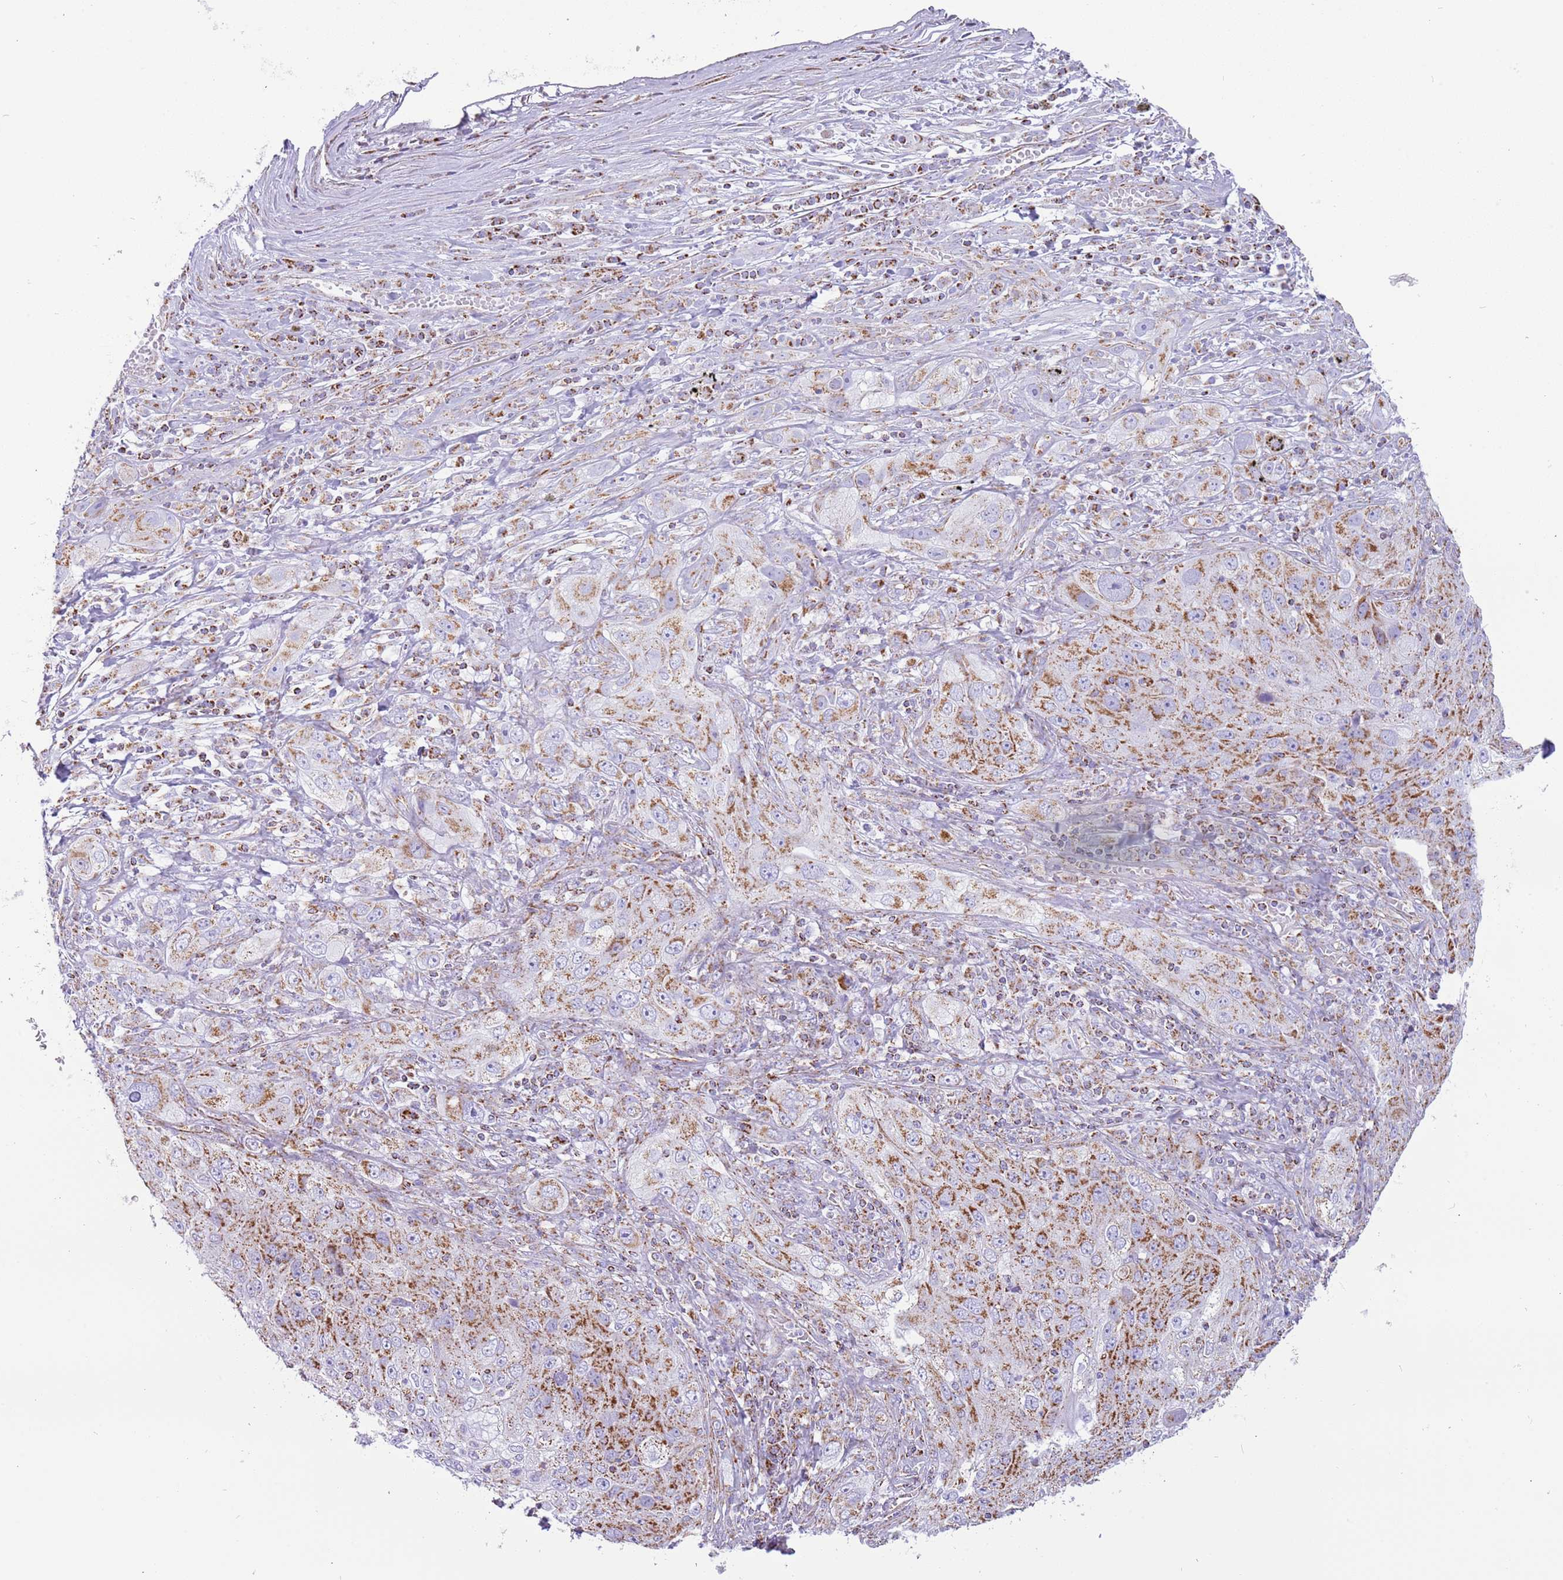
{"staining": {"intensity": "strong", "quantity": ">75%", "location": "cytoplasmic/membranous"}, "tissue": "lung cancer", "cell_type": "Tumor cells", "image_type": "cancer", "snomed": [{"axis": "morphology", "description": "Squamous cell carcinoma, NOS"}, {"axis": "topography", "description": "Lung"}], "caption": "Tumor cells display high levels of strong cytoplasmic/membranous expression in about >75% of cells in lung cancer (squamous cell carcinoma).", "gene": "SUCLG2", "patient": {"sex": "female", "age": 69}}